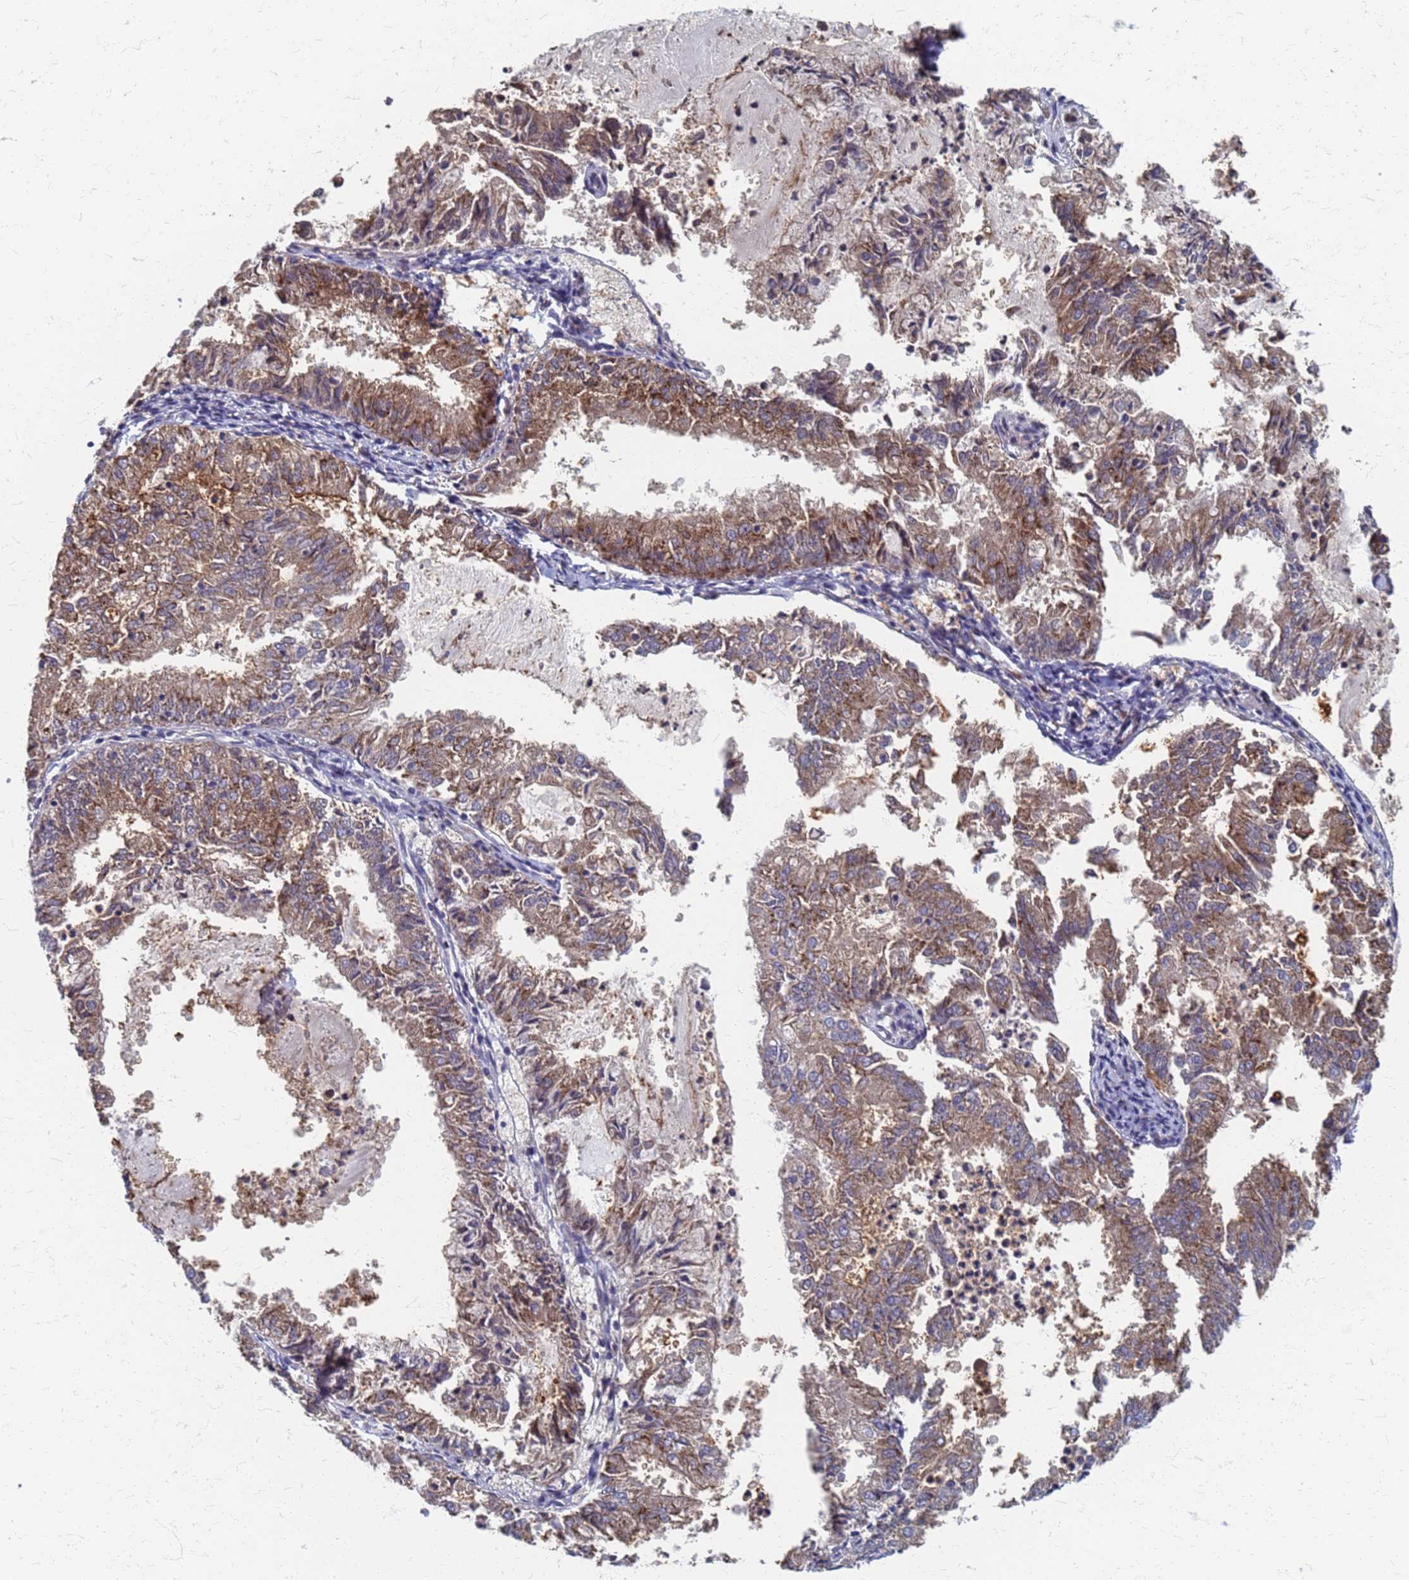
{"staining": {"intensity": "moderate", "quantity": ">75%", "location": "cytoplasmic/membranous"}, "tissue": "endometrial cancer", "cell_type": "Tumor cells", "image_type": "cancer", "snomed": [{"axis": "morphology", "description": "Adenocarcinoma, NOS"}, {"axis": "topography", "description": "Endometrium"}], "caption": "Endometrial cancer (adenocarcinoma) stained with a protein marker displays moderate staining in tumor cells.", "gene": "ATPAF1", "patient": {"sex": "female", "age": 57}}